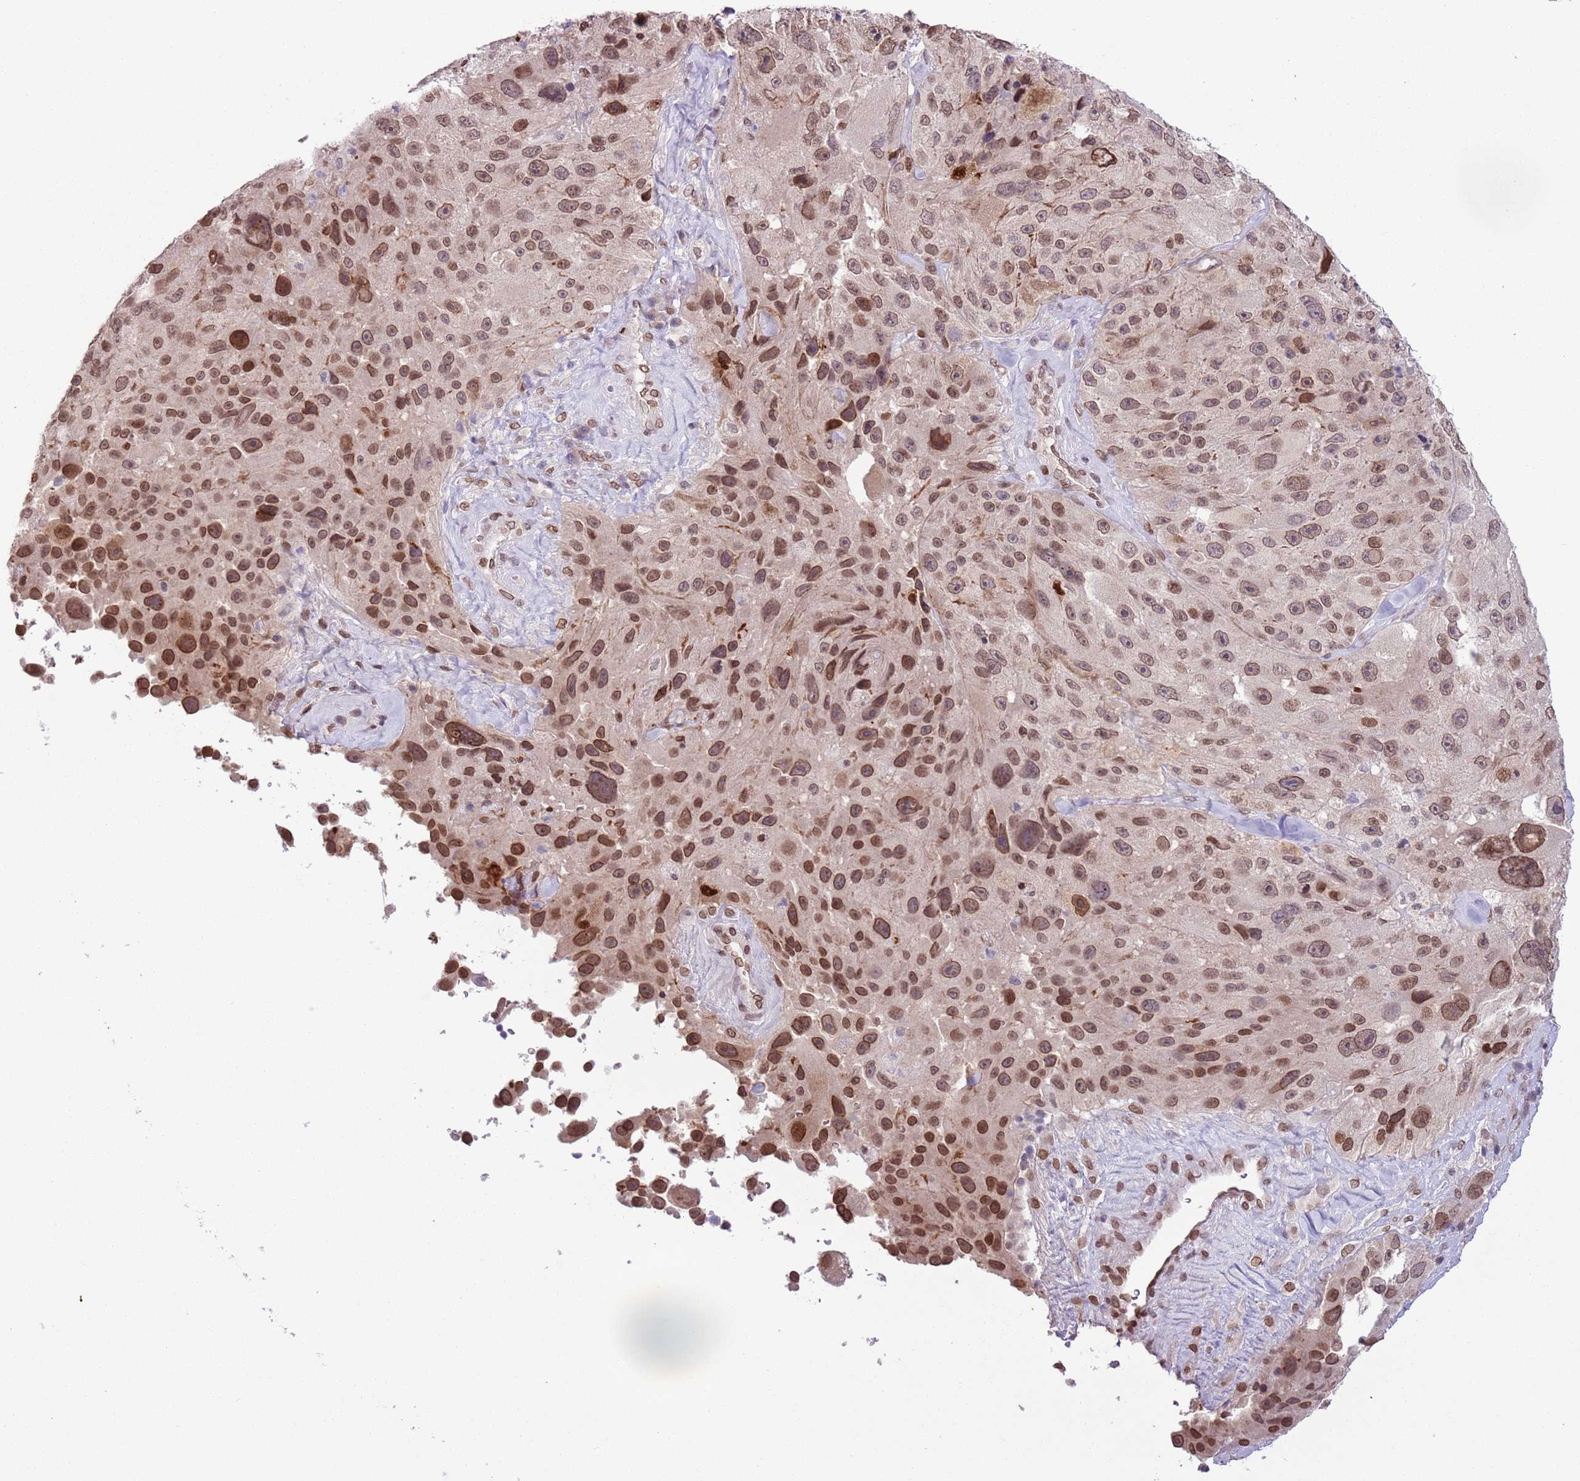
{"staining": {"intensity": "moderate", "quantity": ">75%", "location": "cytoplasmic/membranous,nuclear"}, "tissue": "melanoma", "cell_type": "Tumor cells", "image_type": "cancer", "snomed": [{"axis": "morphology", "description": "Malignant melanoma, Metastatic site"}, {"axis": "topography", "description": "Lymph node"}], "caption": "Malignant melanoma (metastatic site) was stained to show a protein in brown. There is medium levels of moderate cytoplasmic/membranous and nuclear positivity in about >75% of tumor cells.", "gene": "ZGLP1", "patient": {"sex": "male", "age": 62}}